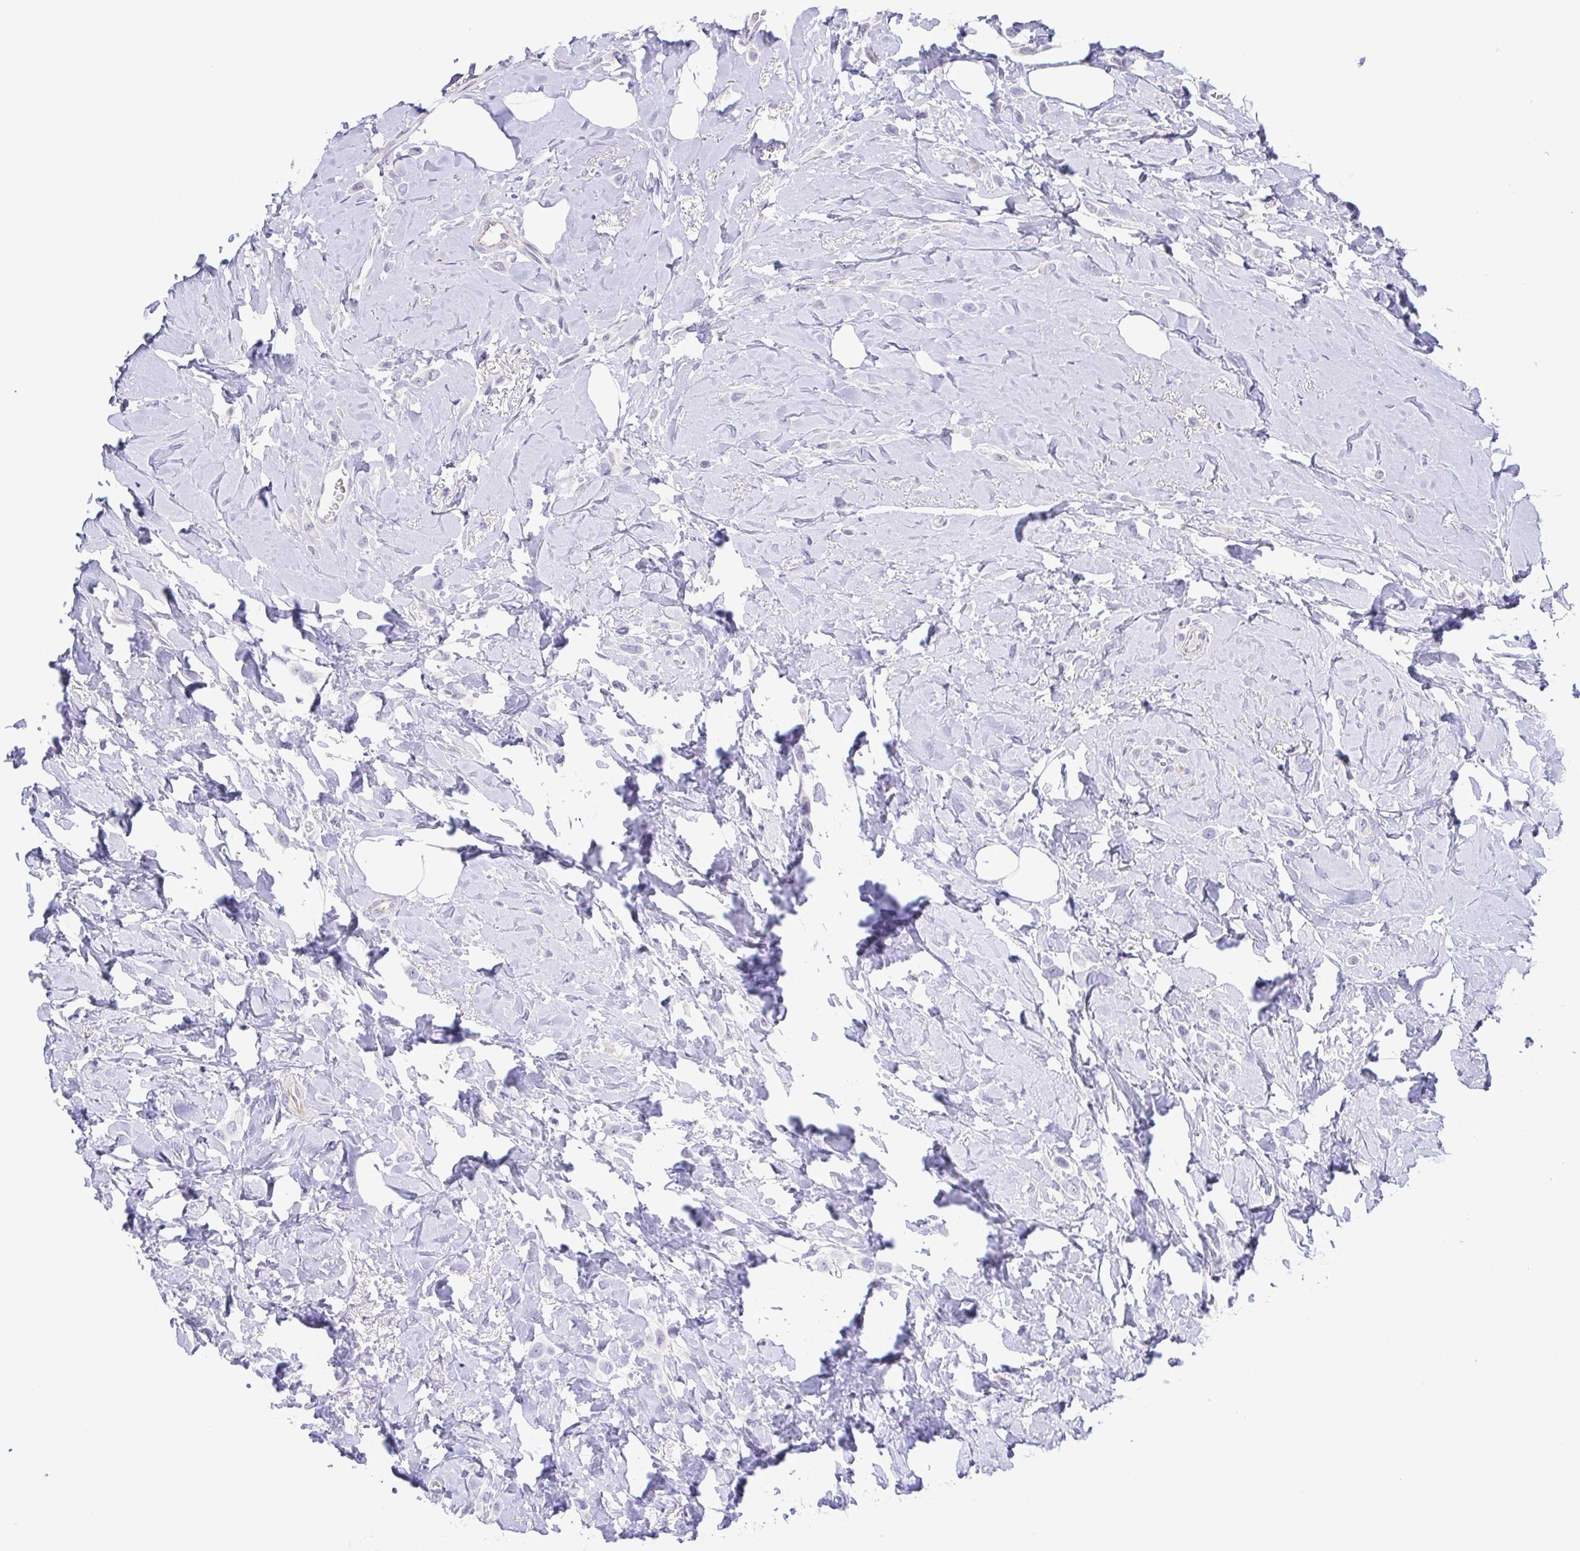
{"staining": {"intensity": "negative", "quantity": "none", "location": "none"}, "tissue": "breast cancer", "cell_type": "Tumor cells", "image_type": "cancer", "snomed": [{"axis": "morphology", "description": "Lobular carcinoma"}, {"axis": "topography", "description": "Breast"}], "caption": "Tumor cells show no significant staining in breast cancer (lobular carcinoma). (Stains: DAB immunohistochemistry with hematoxylin counter stain, Microscopy: brightfield microscopy at high magnification).", "gene": "MYL7", "patient": {"sex": "female", "age": 66}}